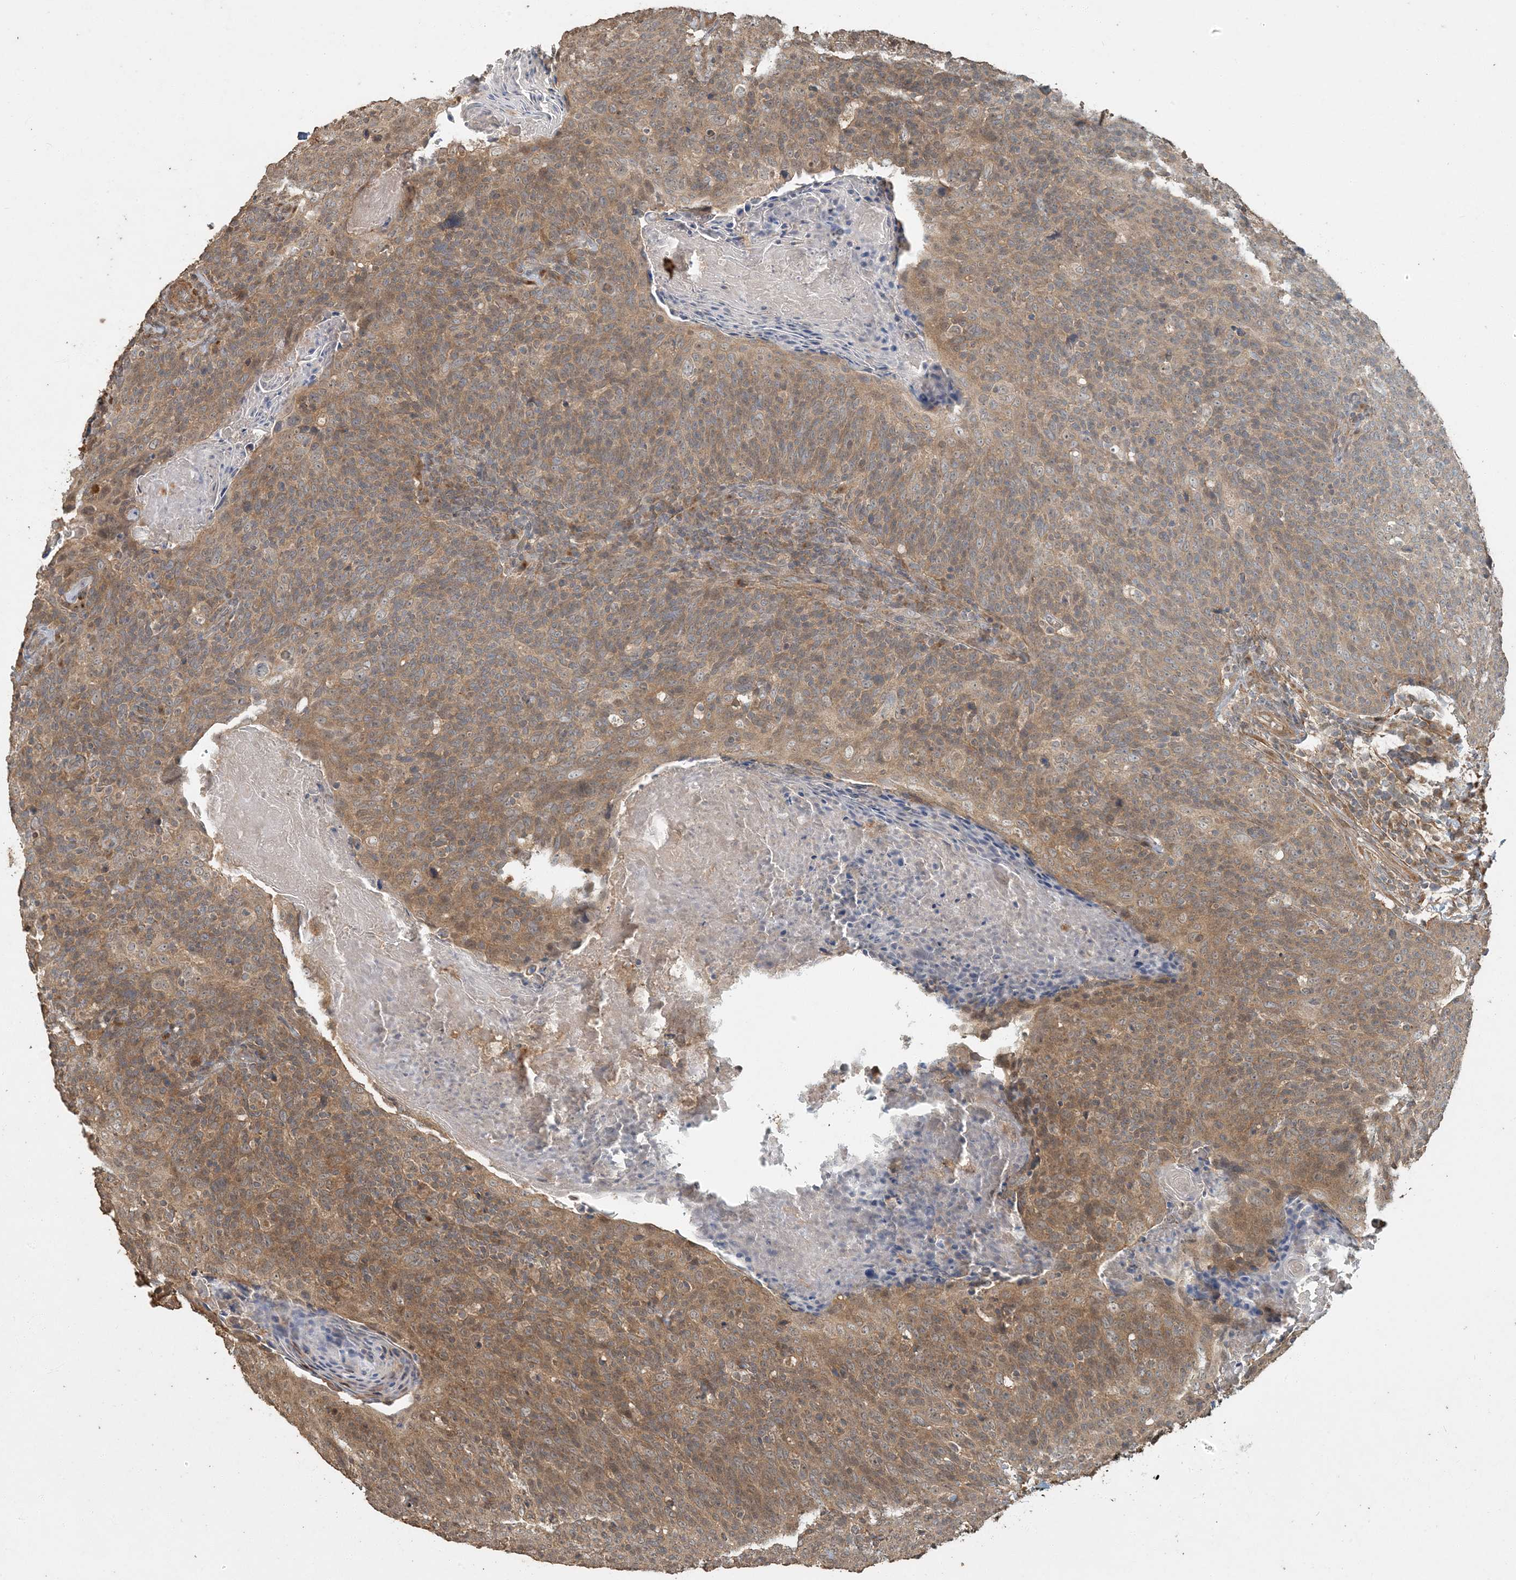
{"staining": {"intensity": "moderate", "quantity": ">75%", "location": "cytoplasmic/membranous"}, "tissue": "head and neck cancer", "cell_type": "Tumor cells", "image_type": "cancer", "snomed": [{"axis": "morphology", "description": "Squamous cell carcinoma, NOS"}, {"axis": "morphology", "description": "Squamous cell carcinoma, metastatic, NOS"}, {"axis": "topography", "description": "Lymph node"}, {"axis": "topography", "description": "Head-Neck"}], "caption": "High-power microscopy captured an IHC photomicrograph of head and neck cancer (metastatic squamous cell carcinoma), revealing moderate cytoplasmic/membranous positivity in approximately >75% of tumor cells.", "gene": "AK9", "patient": {"sex": "male", "age": 62}}